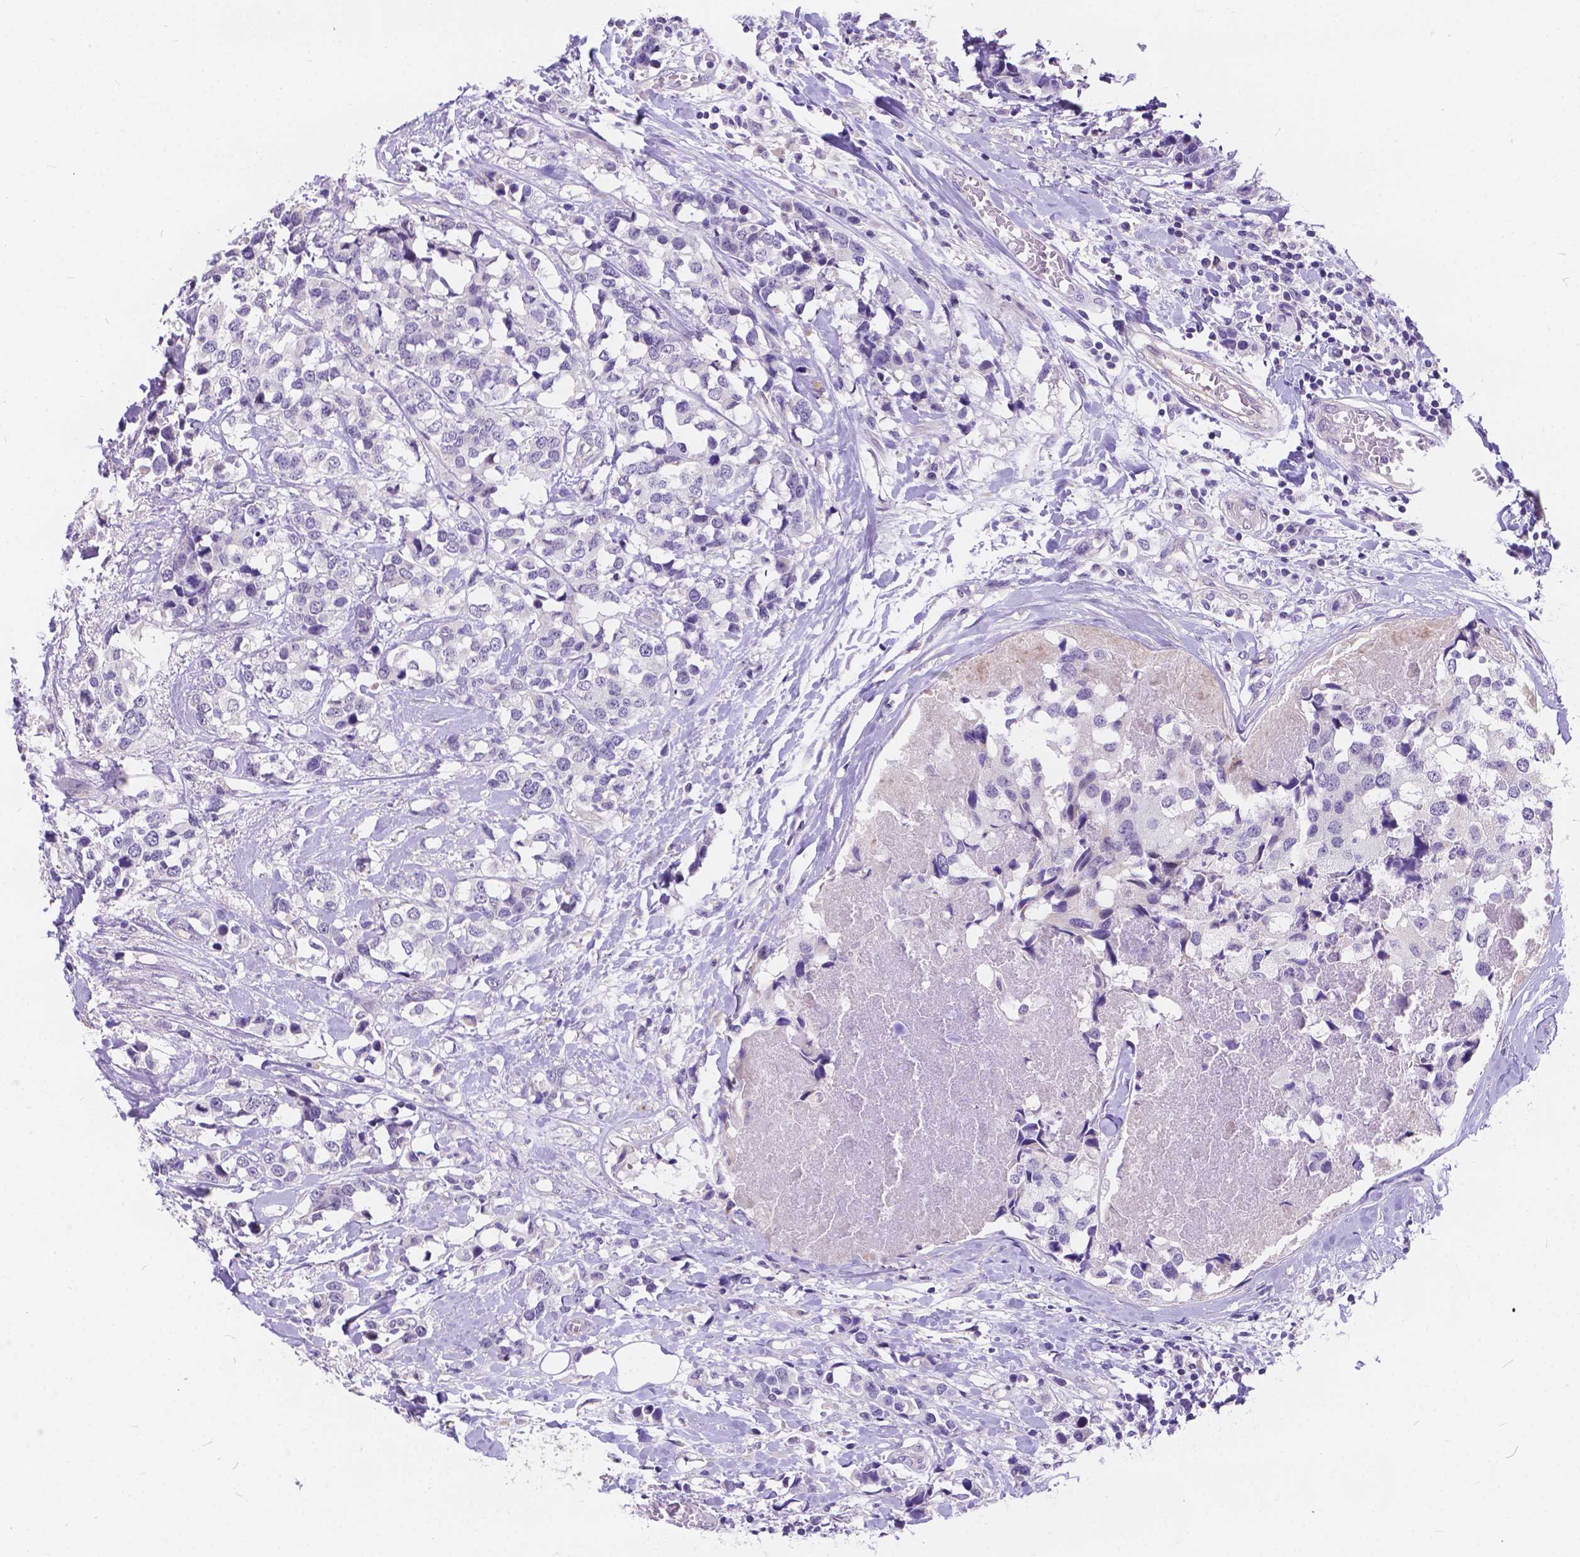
{"staining": {"intensity": "negative", "quantity": "none", "location": "none"}, "tissue": "breast cancer", "cell_type": "Tumor cells", "image_type": "cancer", "snomed": [{"axis": "morphology", "description": "Lobular carcinoma"}, {"axis": "topography", "description": "Breast"}], "caption": "Immunohistochemistry of breast cancer displays no expression in tumor cells.", "gene": "DLEC1", "patient": {"sex": "female", "age": 59}}